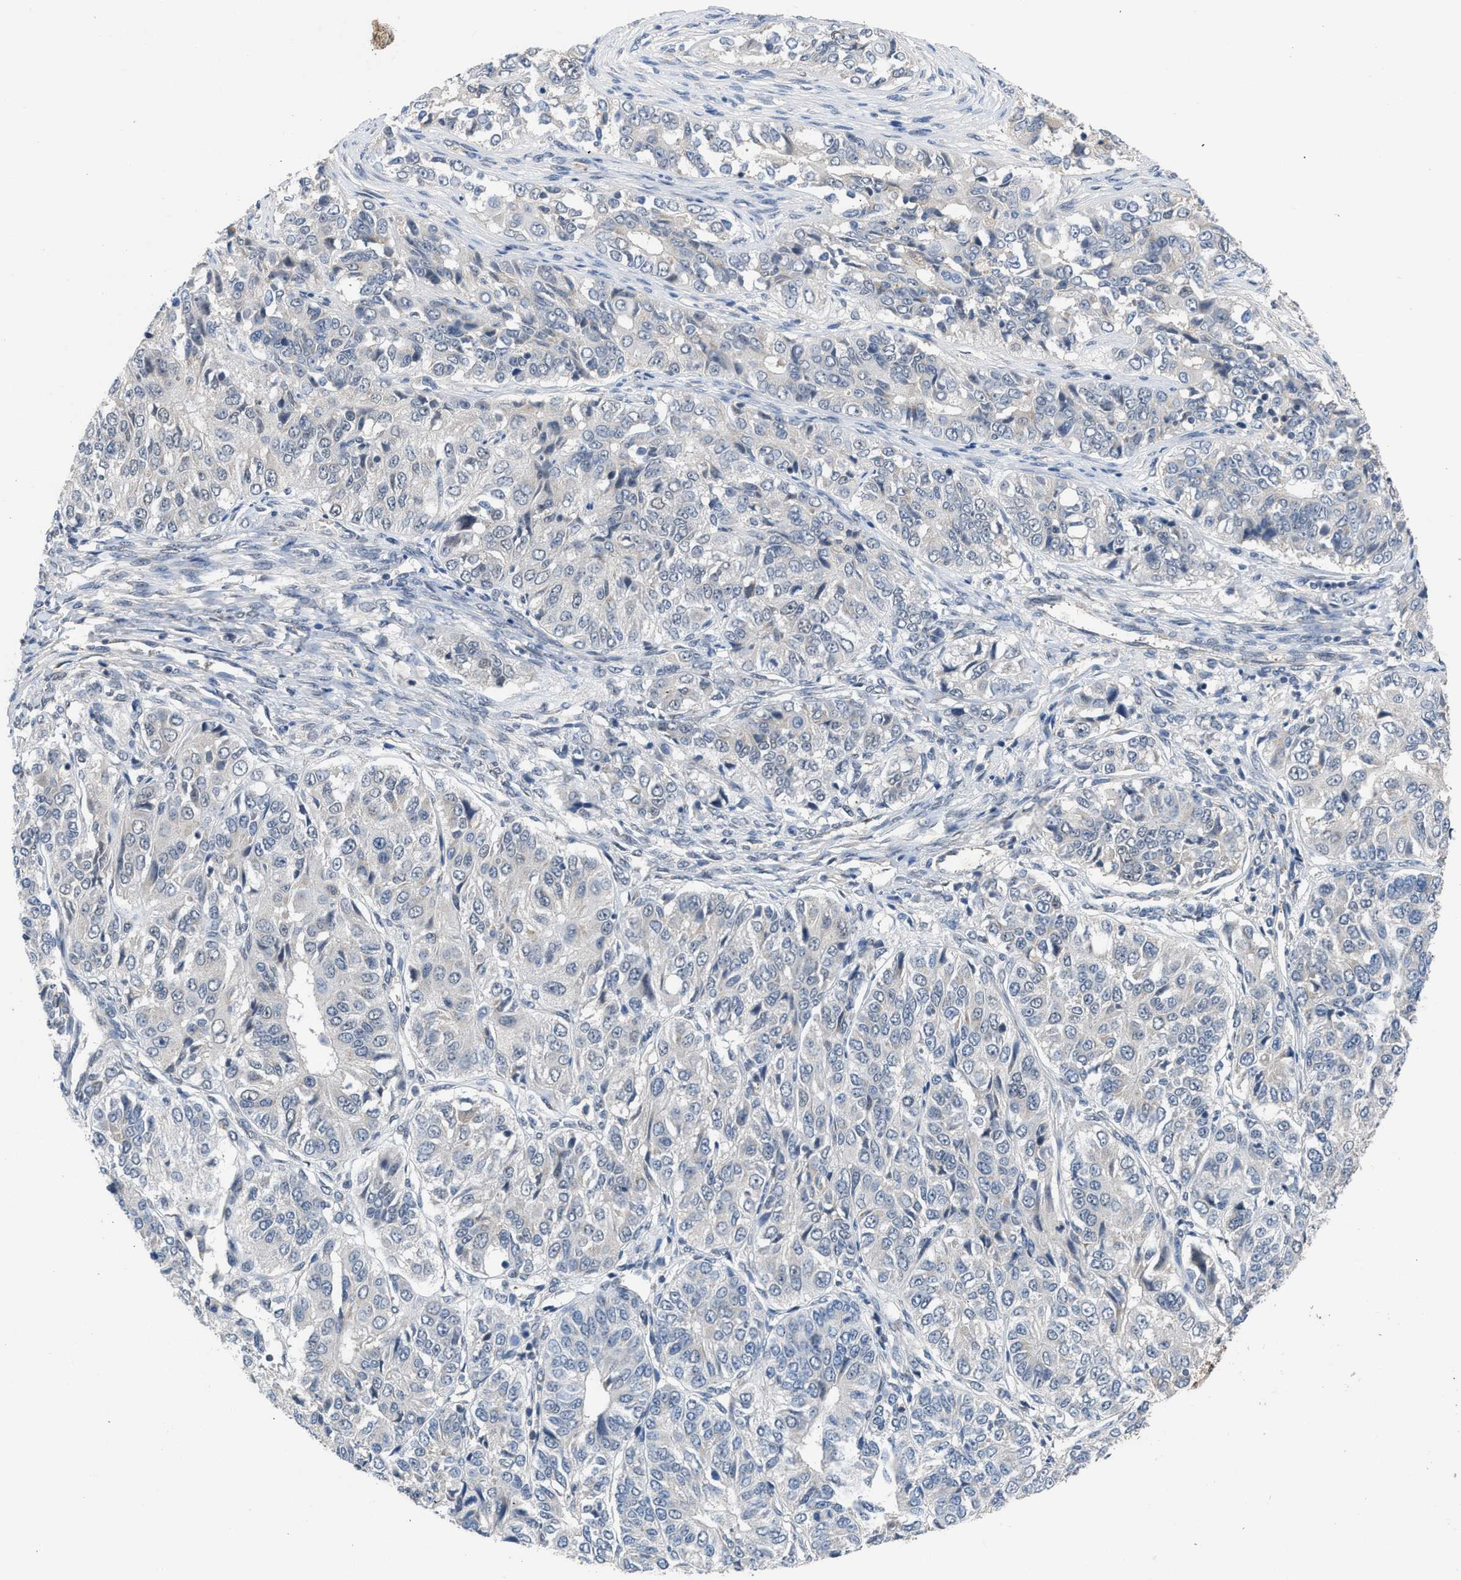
{"staining": {"intensity": "negative", "quantity": "none", "location": "none"}, "tissue": "ovarian cancer", "cell_type": "Tumor cells", "image_type": "cancer", "snomed": [{"axis": "morphology", "description": "Carcinoma, endometroid"}, {"axis": "topography", "description": "Ovary"}], "caption": "Tumor cells show no significant expression in ovarian cancer (endometroid carcinoma).", "gene": "TERF2IP", "patient": {"sex": "female", "age": 51}}